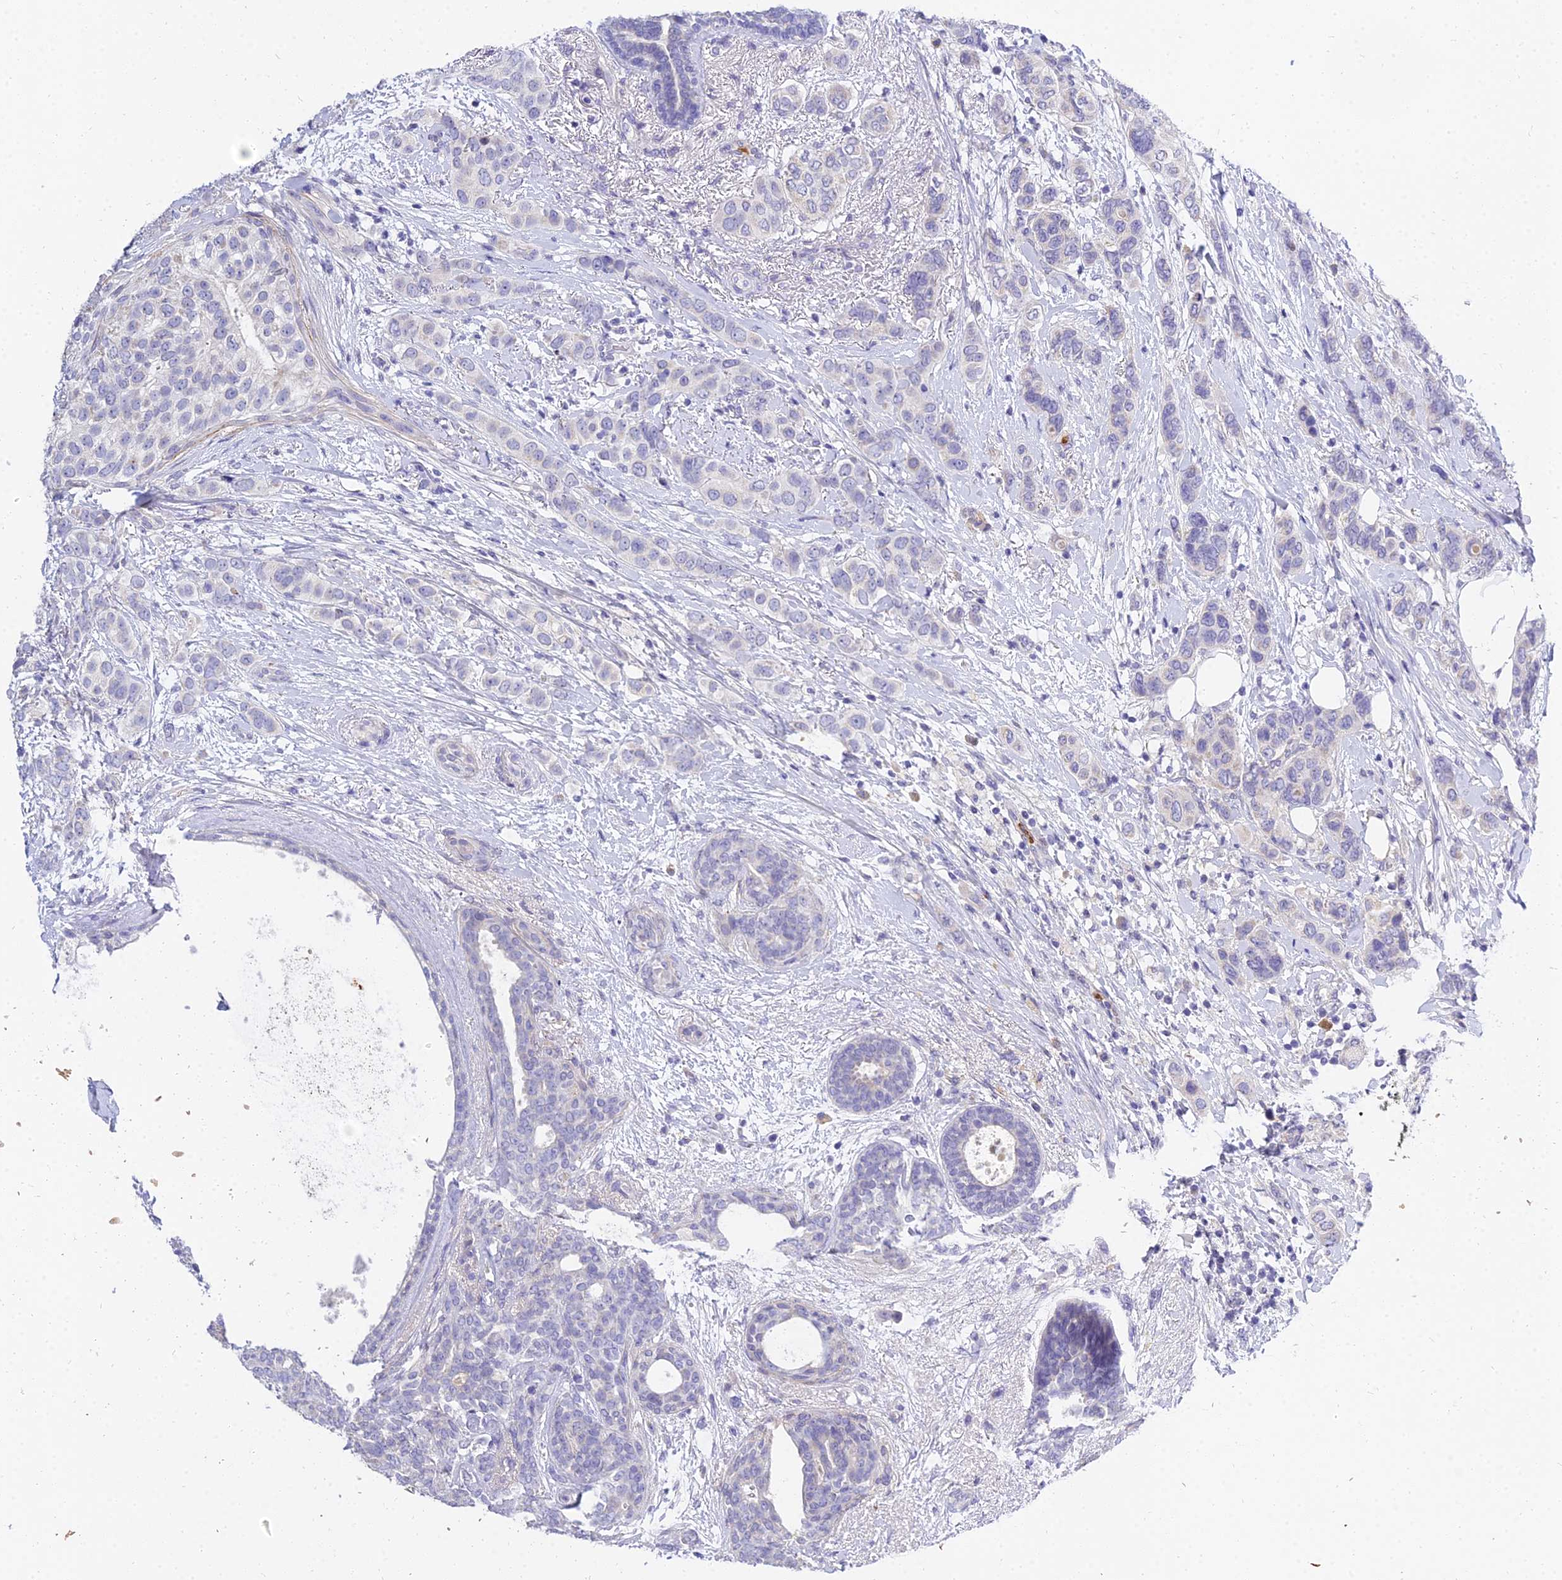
{"staining": {"intensity": "negative", "quantity": "none", "location": "none"}, "tissue": "breast cancer", "cell_type": "Tumor cells", "image_type": "cancer", "snomed": [{"axis": "morphology", "description": "Lobular carcinoma"}, {"axis": "topography", "description": "Breast"}], "caption": "High magnification brightfield microscopy of breast cancer (lobular carcinoma) stained with DAB (3,3'-diaminobenzidine) (brown) and counterstained with hematoxylin (blue): tumor cells show no significant positivity.", "gene": "VWC2L", "patient": {"sex": "female", "age": 51}}